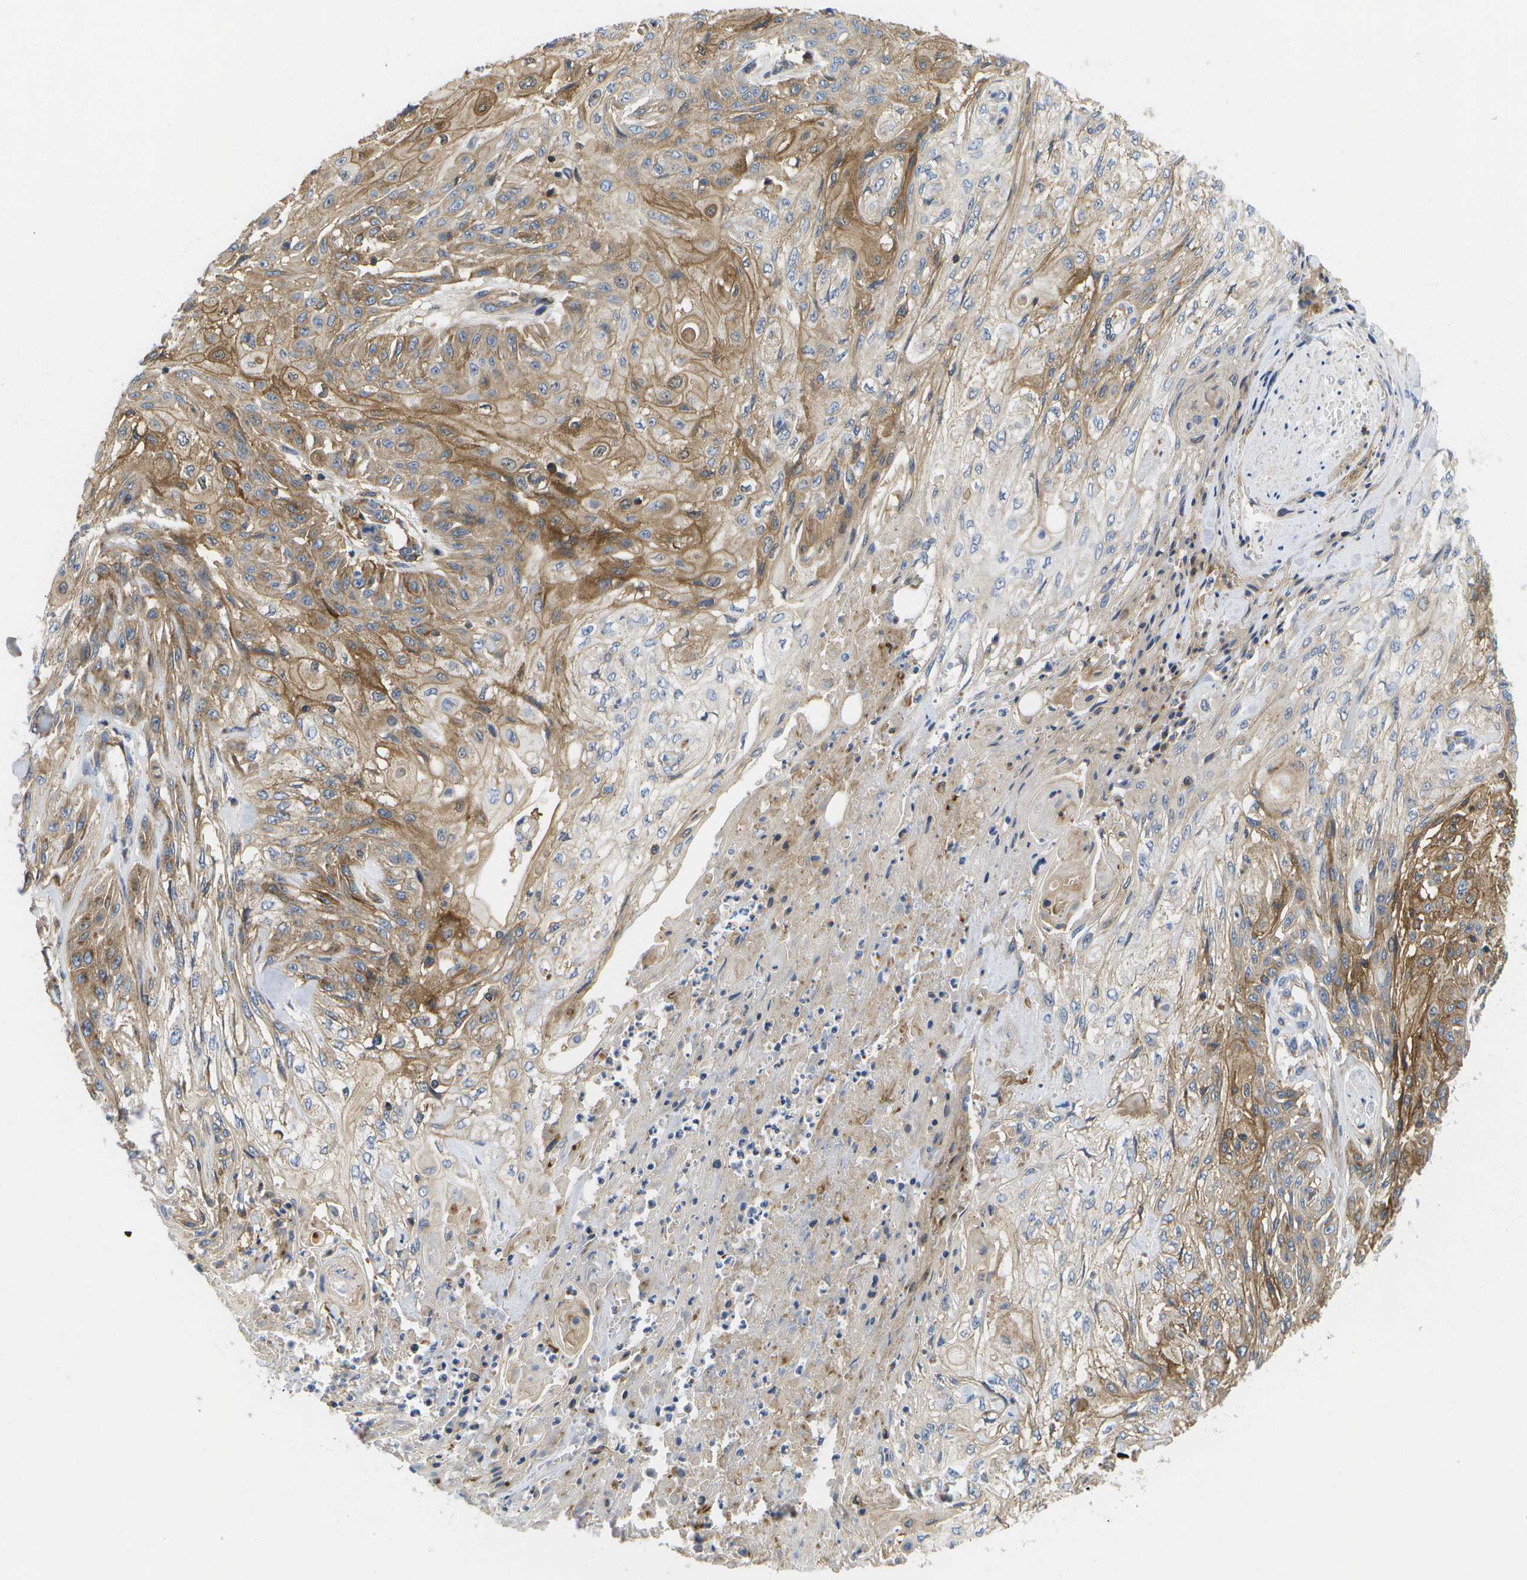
{"staining": {"intensity": "moderate", "quantity": ">75%", "location": "cytoplasmic/membranous"}, "tissue": "skin cancer", "cell_type": "Tumor cells", "image_type": "cancer", "snomed": [{"axis": "morphology", "description": "Squamous cell carcinoma, NOS"}, {"axis": "morphology", "description": "Squamous cell carcinoma, metastatic, NOS"}, {"axis": "topography", "description": "Skin"}, {"axis": "topography", "description": "Lymph node"}], "caption": "Skin metastatic squamous cell carcinoma was stained to show a protein in brown. There is medium levels of moderate cytoplasmic/membranous expression in approximately >75% of tumor cells. The staining was performed using DAB (3,3'-diaminobenzidine) to visualize the protein expression in brown, while the nuclei were stained in blue with hematoxylin (Magnification: 20x).", "gene": "BST2", "patient": {"sex": "male", "age": 75}}